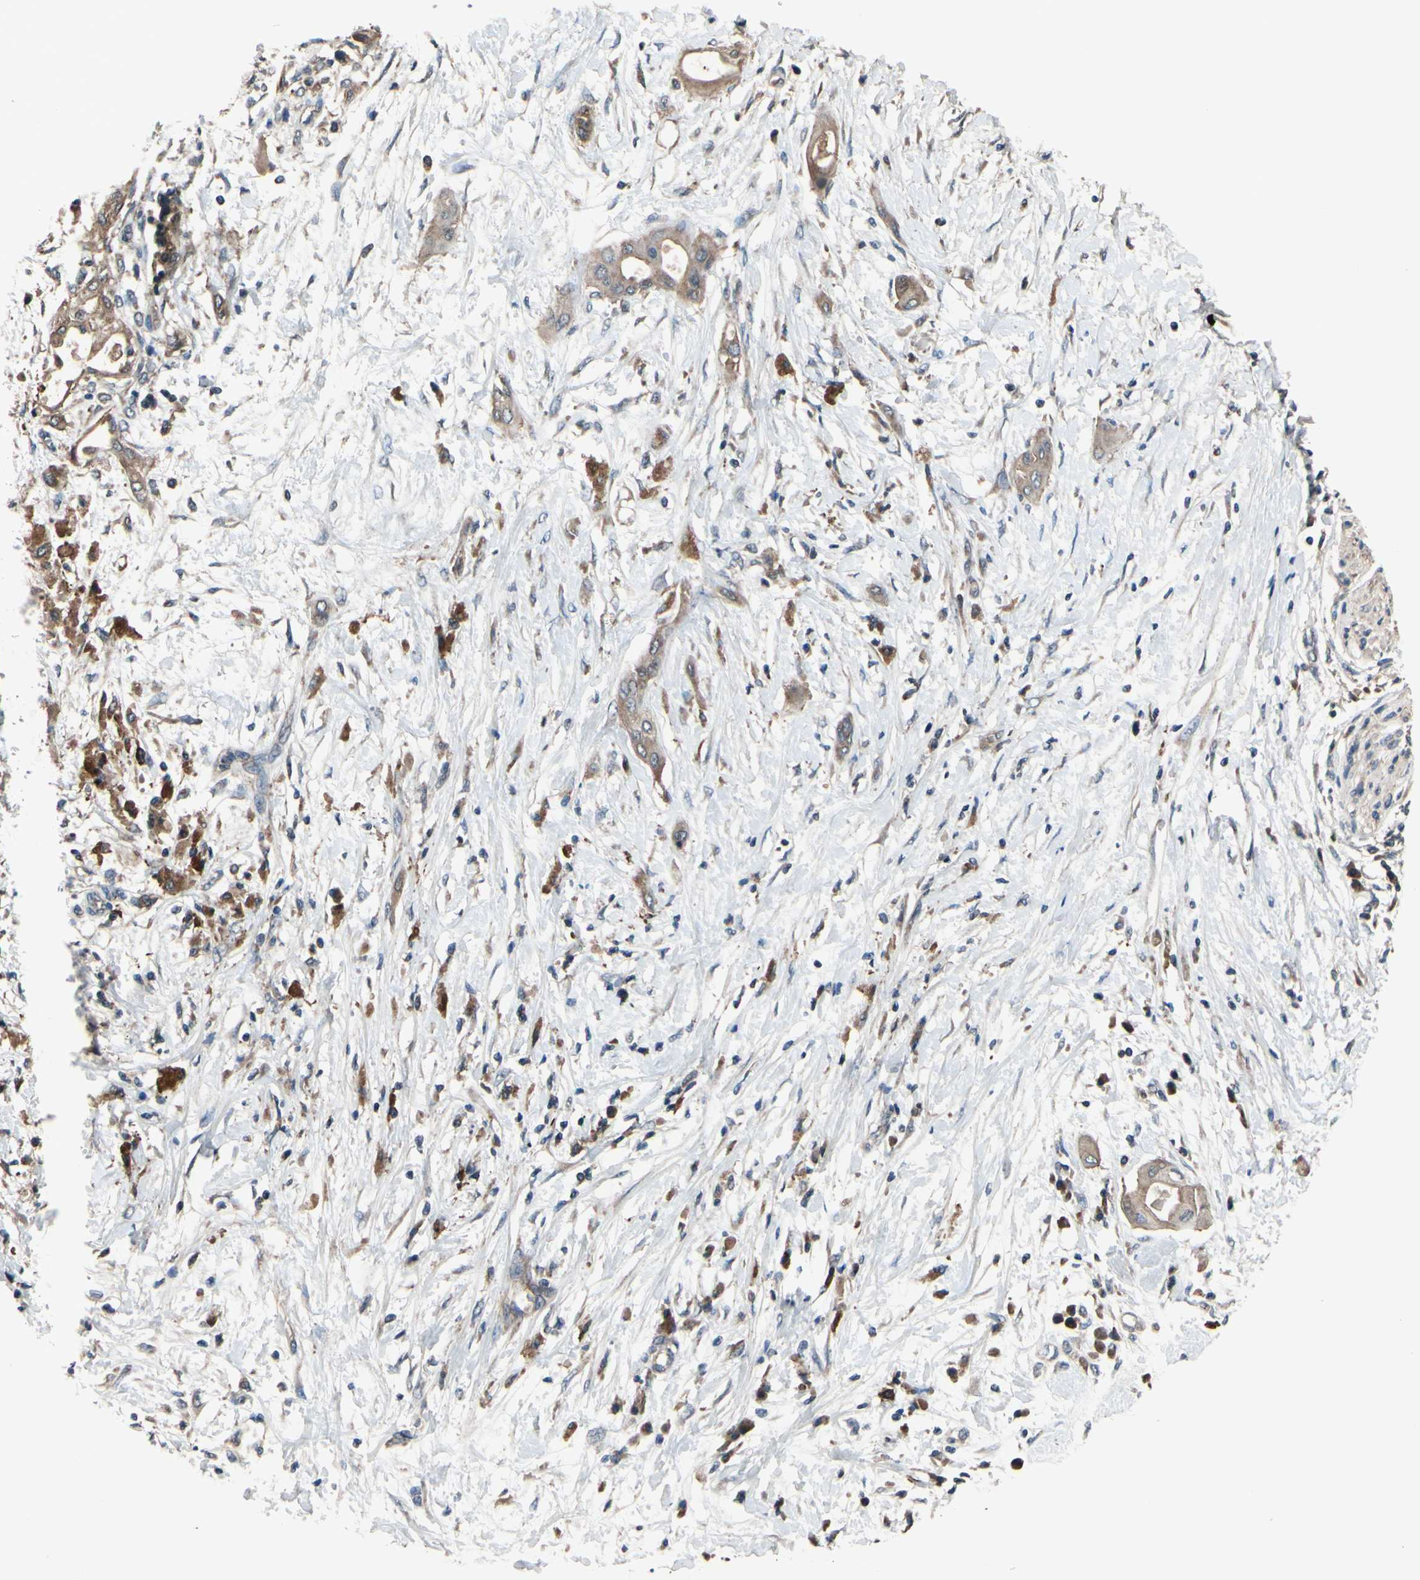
{"staining": {"intensity": "moderate", "quantity": ">75%", "location": "cytoplasmic/membranous"}, "tissue": "pancreatic cancer", "cell_type": "Tumor cells", "image_type": "cancer", "snomed": [{"axis": "morphology", "description": "Adenocarcinoma, NOS"}, {"axis": "morphology", "description": "Adenocarcinoma, metastatic, NOS"}, {"axis": "topography", "description": "Lymph node"}, {"axis": "topography", "description": "Pancreas"}, {"axis": "topography", "description": "Duodenum"}], "caption": "An immunohistochemistry (IHC) image of tumor tissue is shown. Protein staining in brown highlights moderate cytoplasmic/membranous positivity in pancreatic cancer within tumor cells.", "gene": "MBTPS2", "patient": {"sex": "female", "age": 64}}